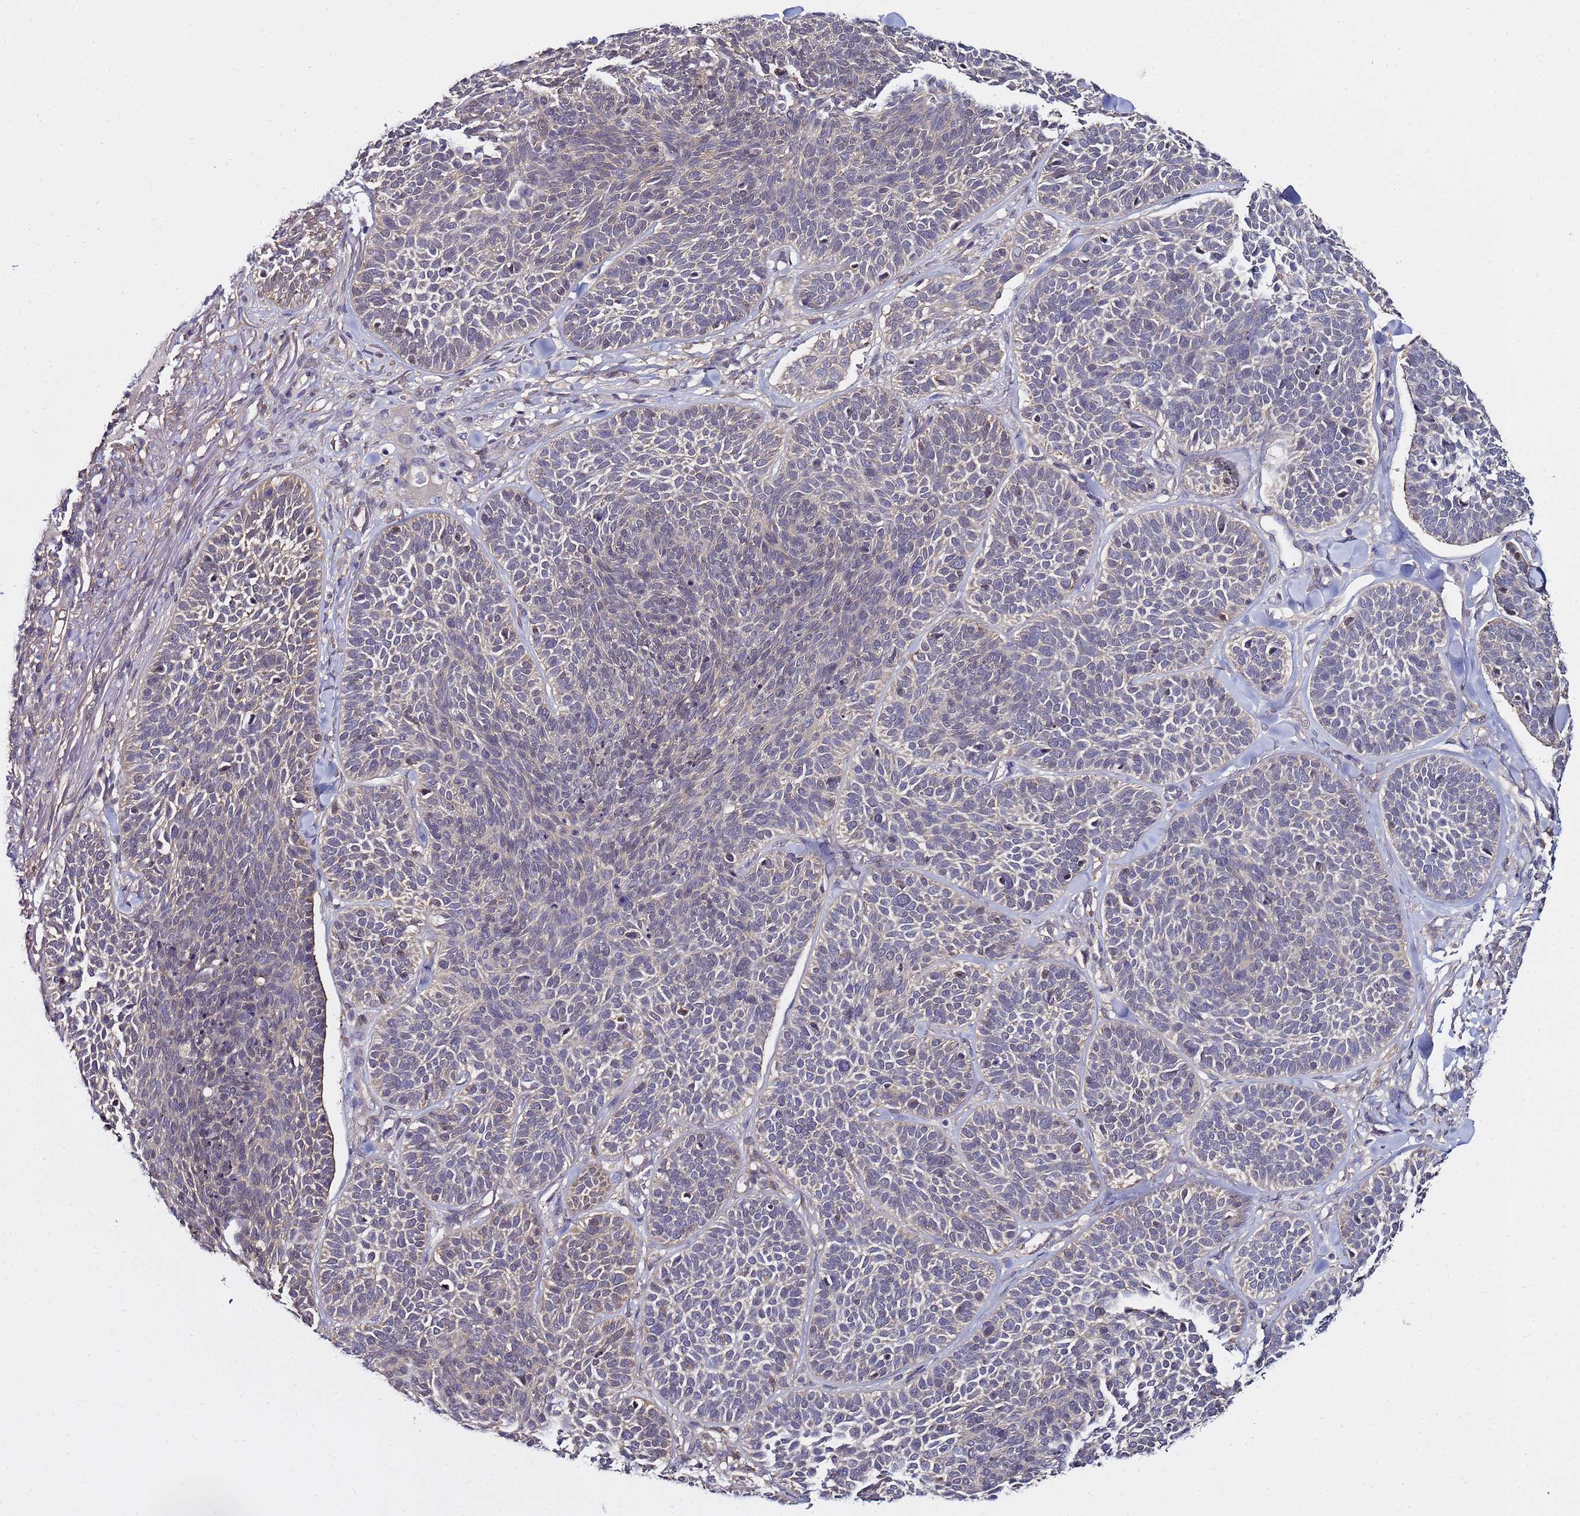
{"staining": {"intensity": "negative", "quantity": "none", "location": "none"}, "tissue": "skin cancer", "cell_type": "Tumor cells", "image_type": "cancer", "snomed": [{"axis": "morphology", "description": "Basal cell carcinoma"}, {"axis": "topography", "description": "Skin"}], "caption": "The photomicrograph shows no significant positivity in tumor cells of skin basal cell carcinoma.", "gene": "NAXE", "patient": {"sex": "male", "age": 85}}